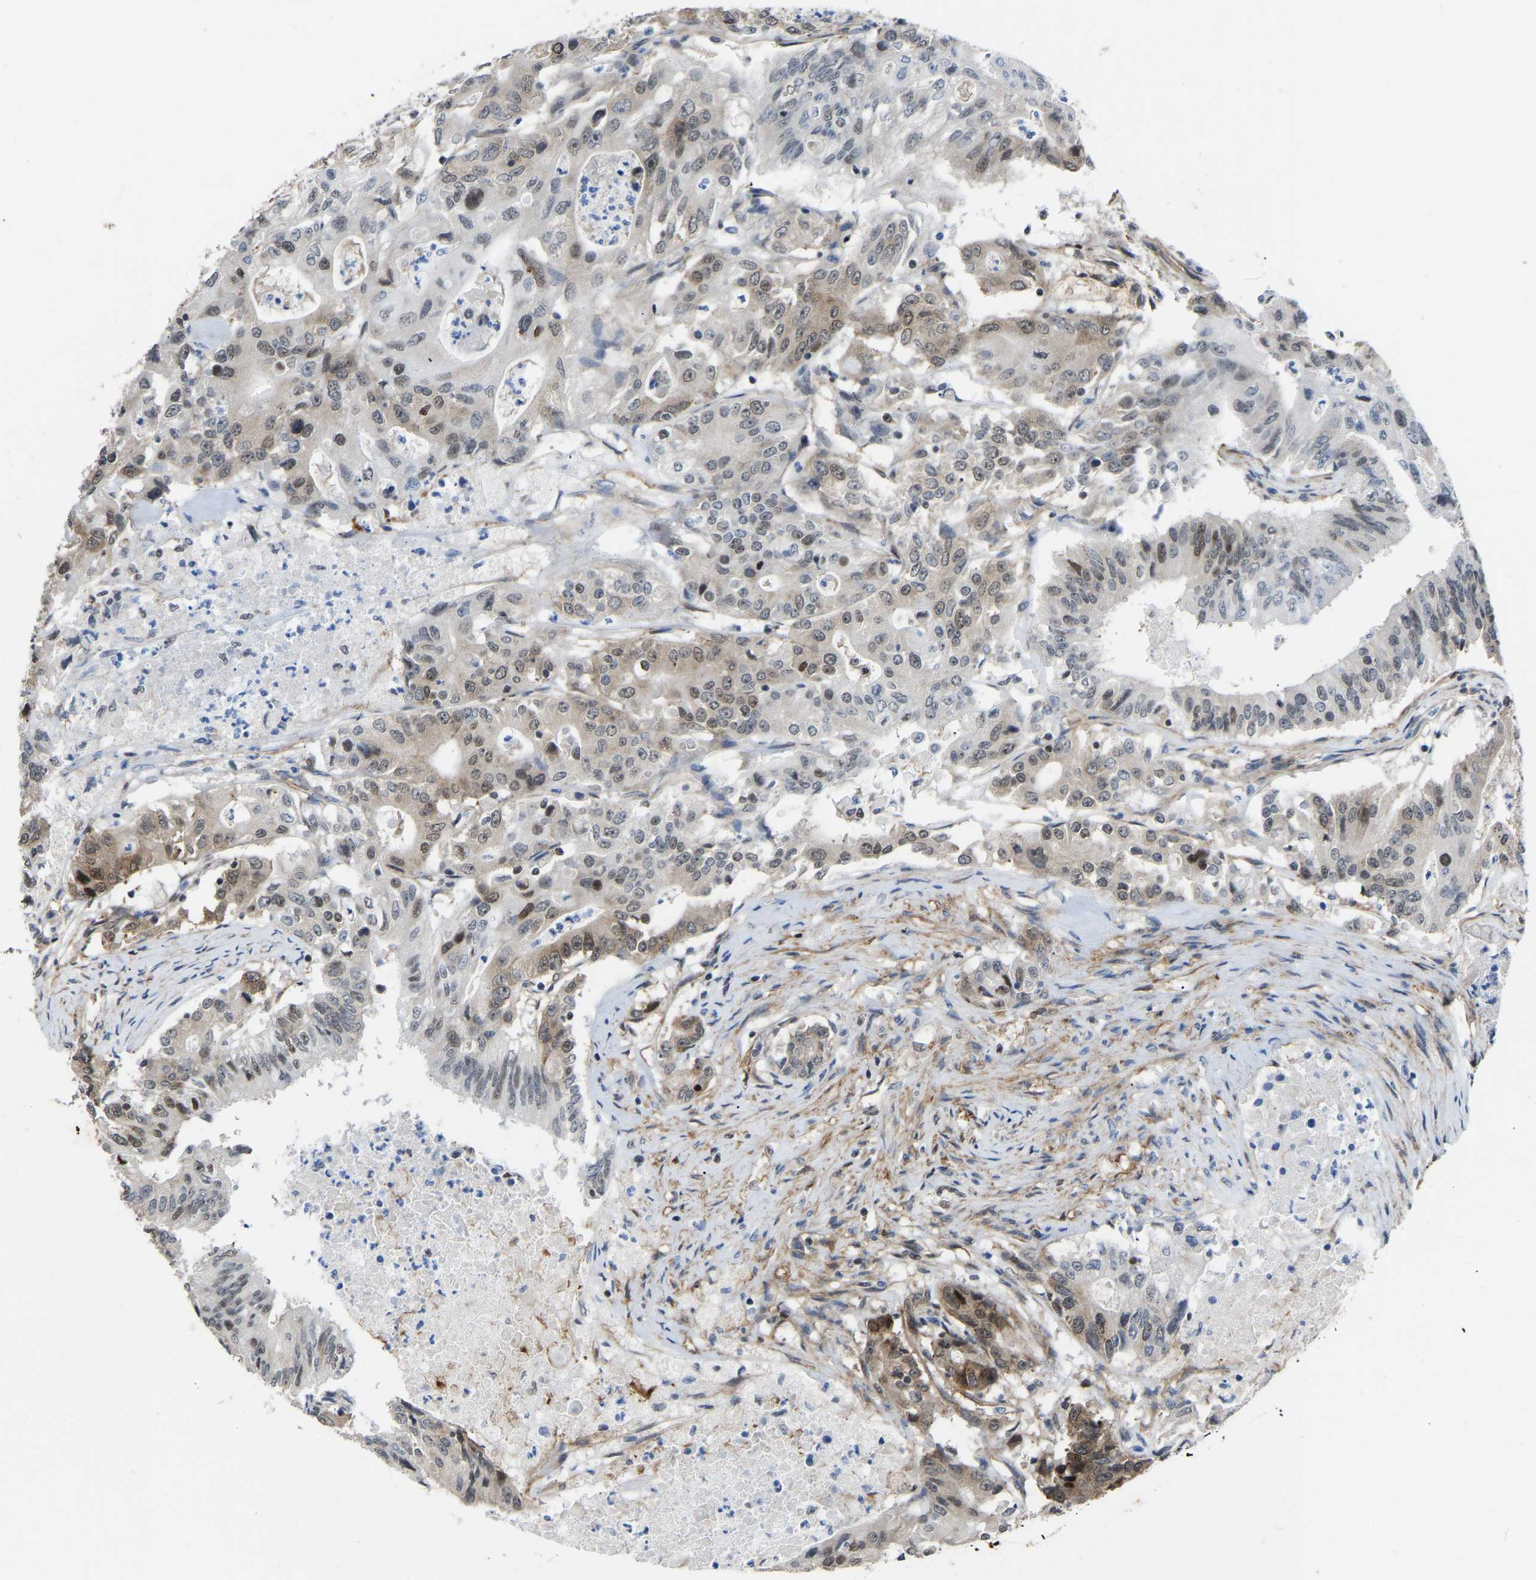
{"staining": {"intensity": "moderate", "quantity": "25%-75%", "location": "cytoplasmic/membranous,nuclear"}, "tissue": "colorectal cancer", "cell_type": "Tumor cells", "image_type": "cancer", "snomed": [{"axis": "morphology", "description": "Adenocarcinoma, NOS"}, {"axis": "topography", "description": "Colon"}], "caption": "Immunohistochemistry (IHC) of colorectal adenocarcinoma reveals medium levels of moderate cytoplasmic/membranous and nuclear staining in approximately 25%-75% of tumor cells. The staining was performed using DAB (3,3'-diaminobenzidine), with brown indicating positive protein expression. Nuclei are stained blue with hematoxylin.", "gene": "DDX5", "patient": {"sex": "female", "age": 77}}